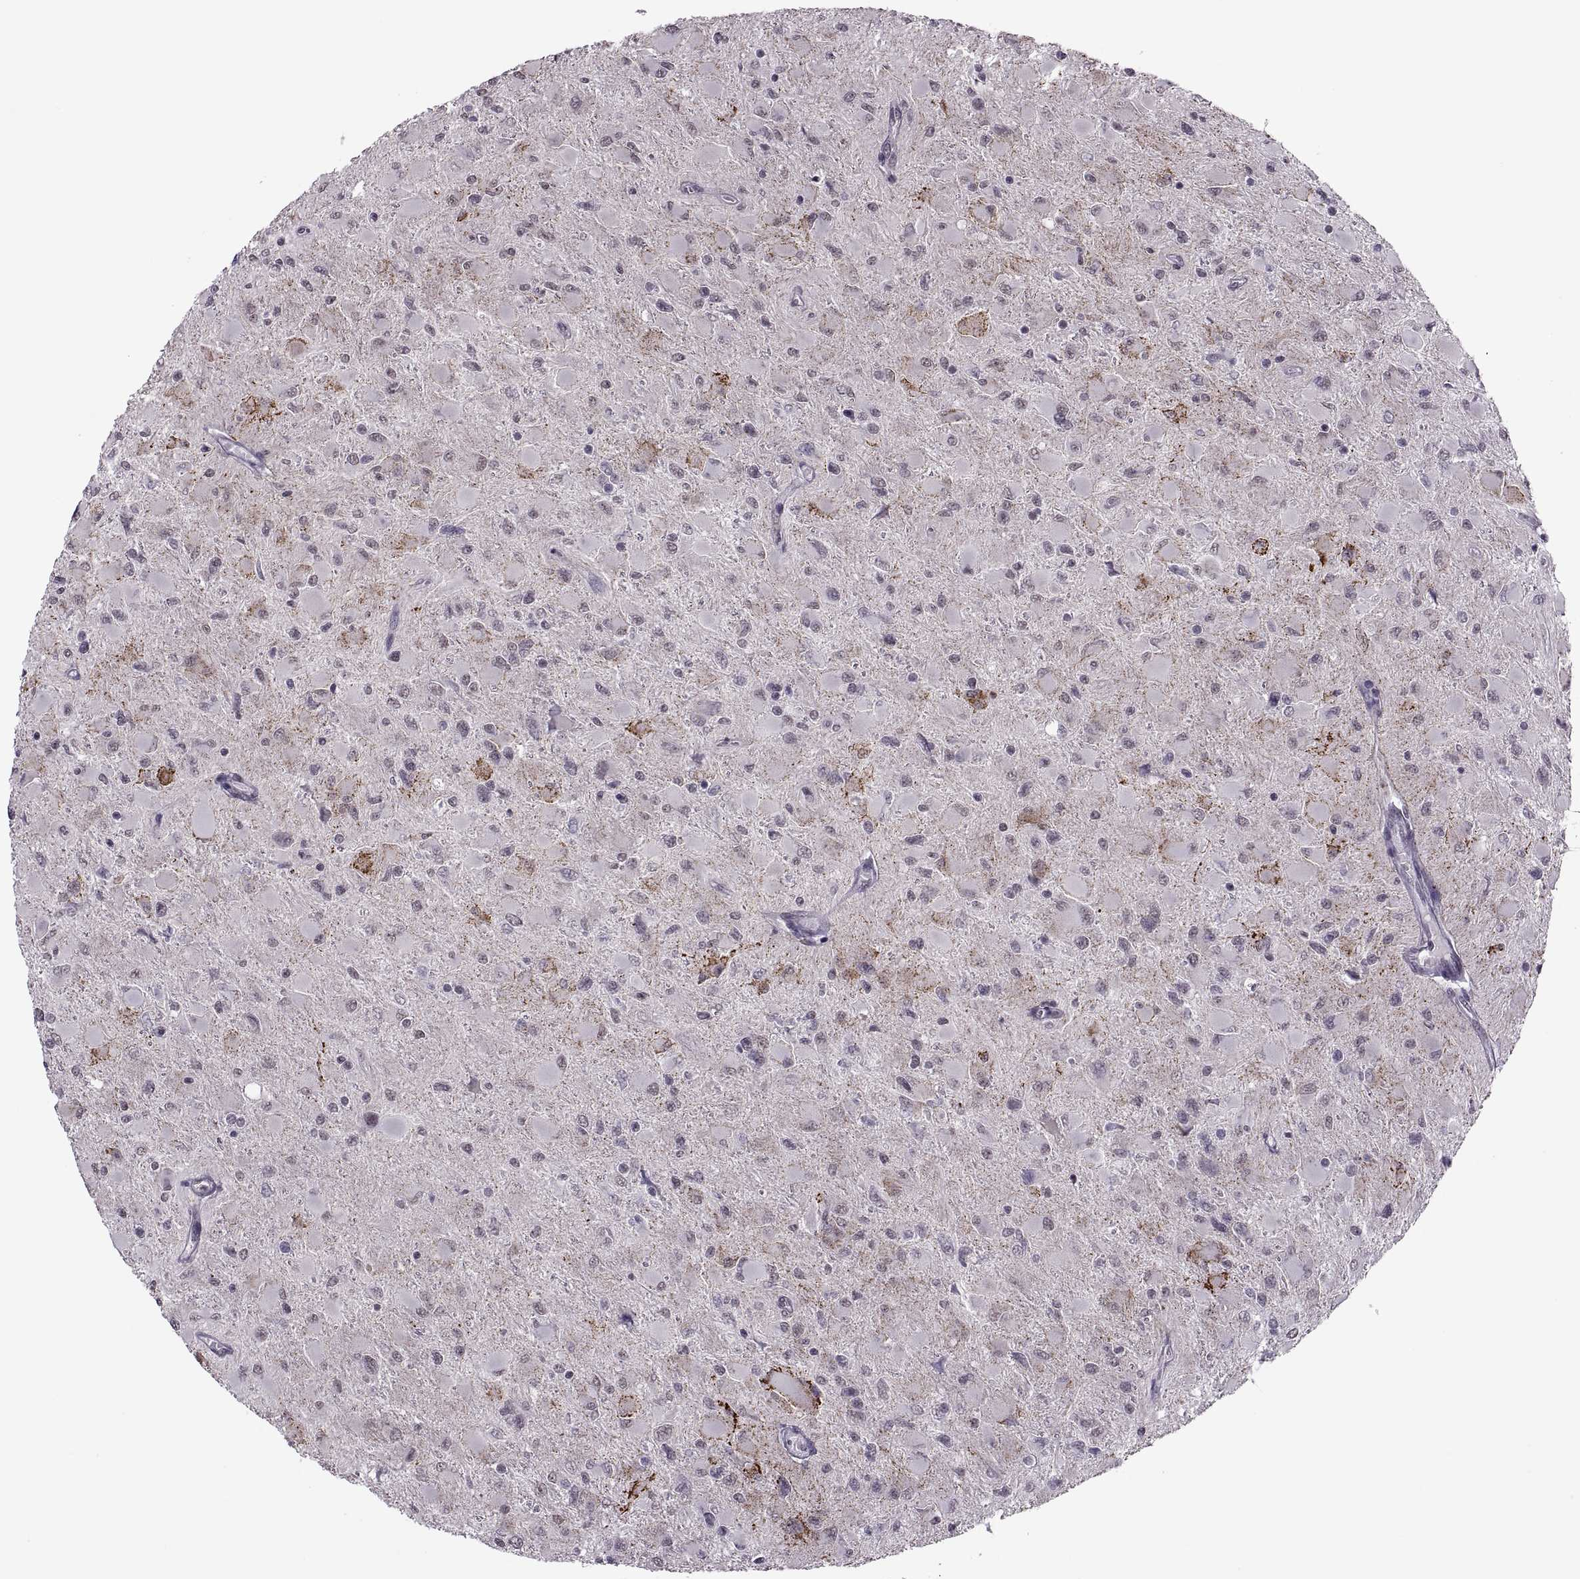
{"staining": {"intensity": "negative", "quantity": "none", "location": "none"}, "tissue": "glioma", "cell_type": "Tumor cells", "image_type": "cancer", "snomed": [{"axis": "morphology", "description": "Glioma, malignant, High grade"}, {"axis": "topography", "description": "Cerebral cortex"}], "caption": "Immunohistochemistry (IHC) image of human malignant glioma (high-grade) stained for a protein (brown), which demonstrates no positivity in tumor cells. Brightfield microscopy of immunohistochemistry stained with DAB (3,3'-diaminobenzidine) (brown) and hematoxylin (blue), captured at high magnification.", "gene": "OTP", "patient": {"sex": "female", "age": 36}}